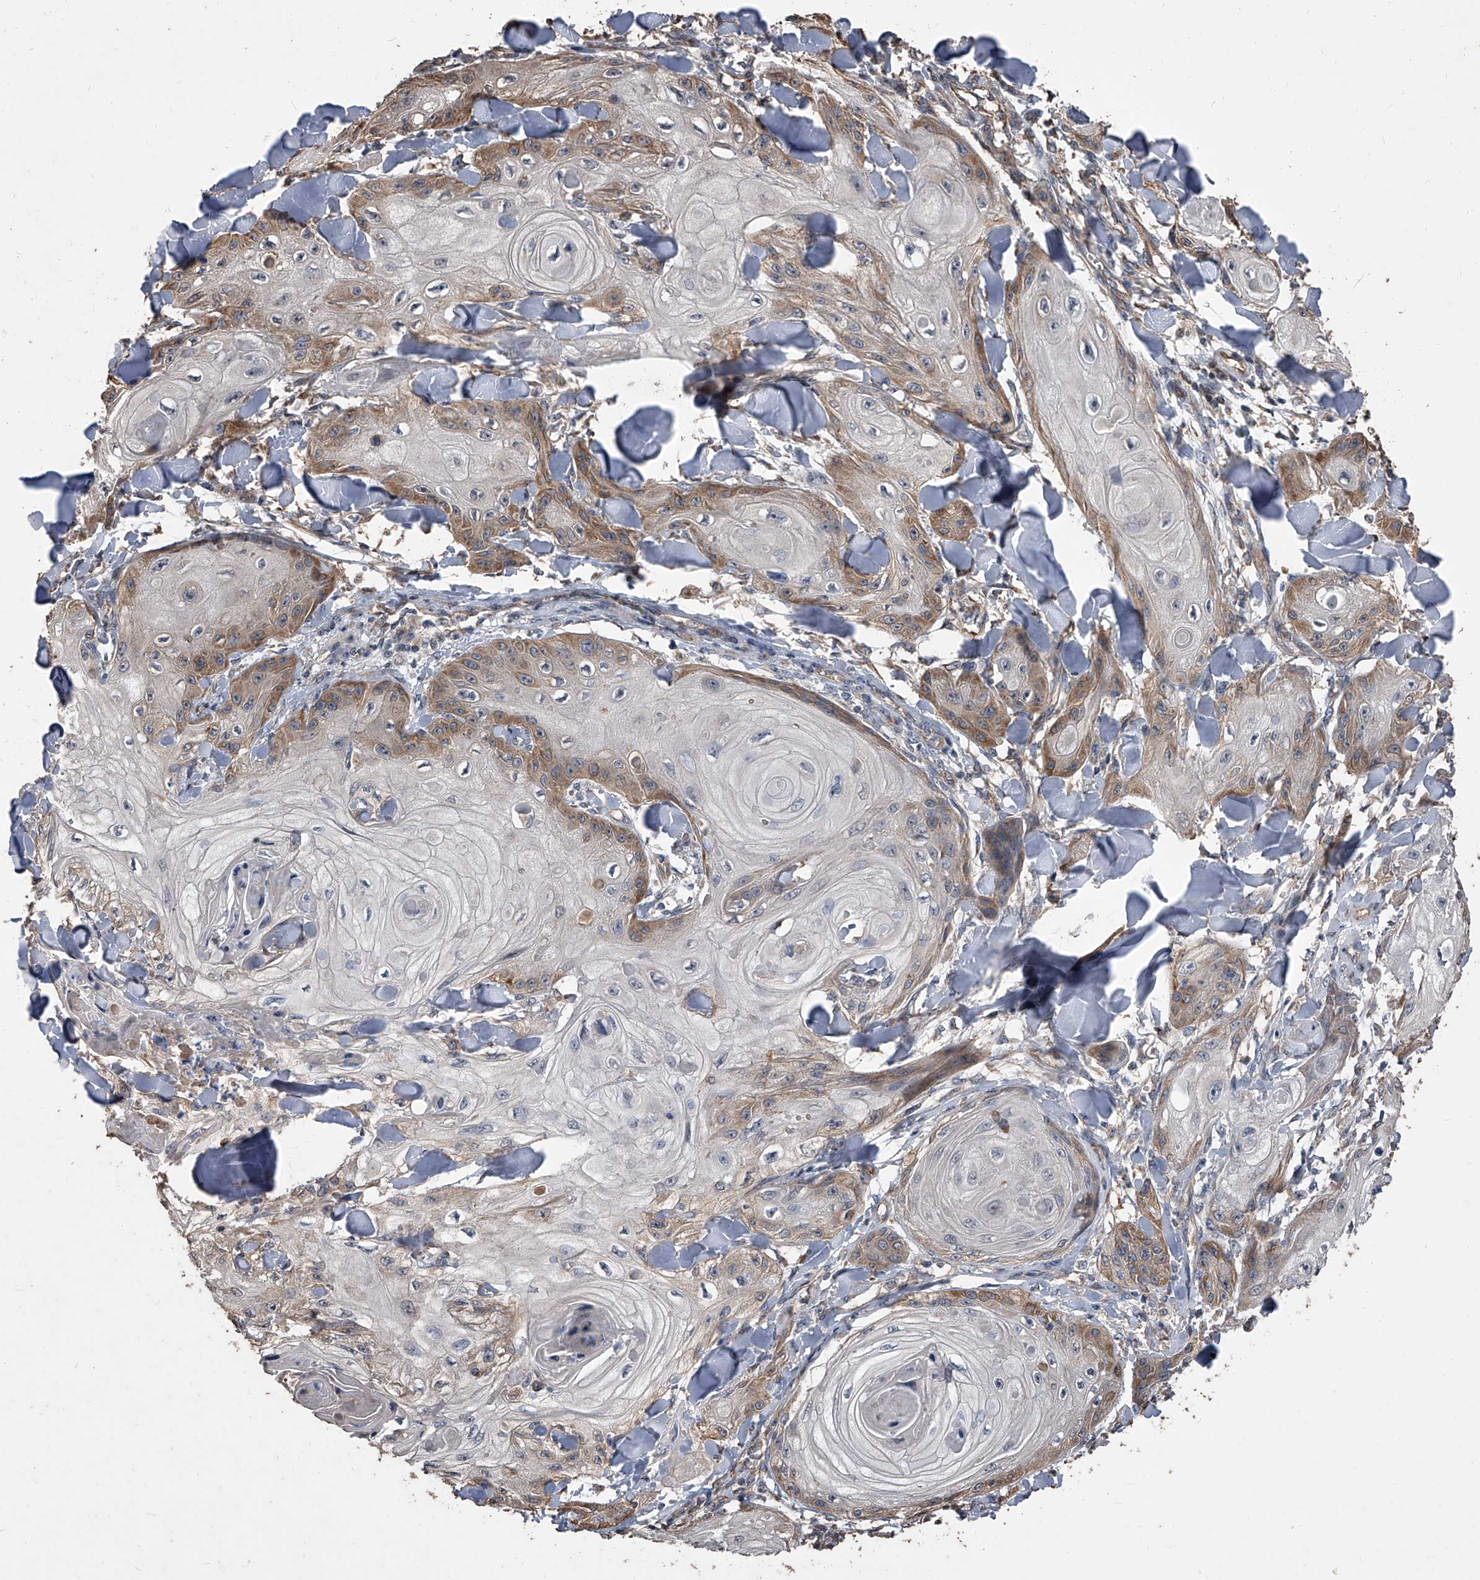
{"staining": {"intensity": "weak", "quantity": ">75%", "location": "cytoplasmic/membranous"}, "tissue": "skin cancer", "cell_type": "Tumor cells", "image_type": "cancer", "snomed": [{"axis": "morphology", "description": "Squamous cell carcinoma, NOS"}, {"axis": "topography", "description": "Skin"}], "caption": "Human skin cancer (squamous cell carcinoma) stained with a brown dye demonstrates weak cytoplasmic/membranous positive staining in approximately >75% of tumor cells.", "gene": "LTV1", "patient": {"sex": "male", "age": 74}}